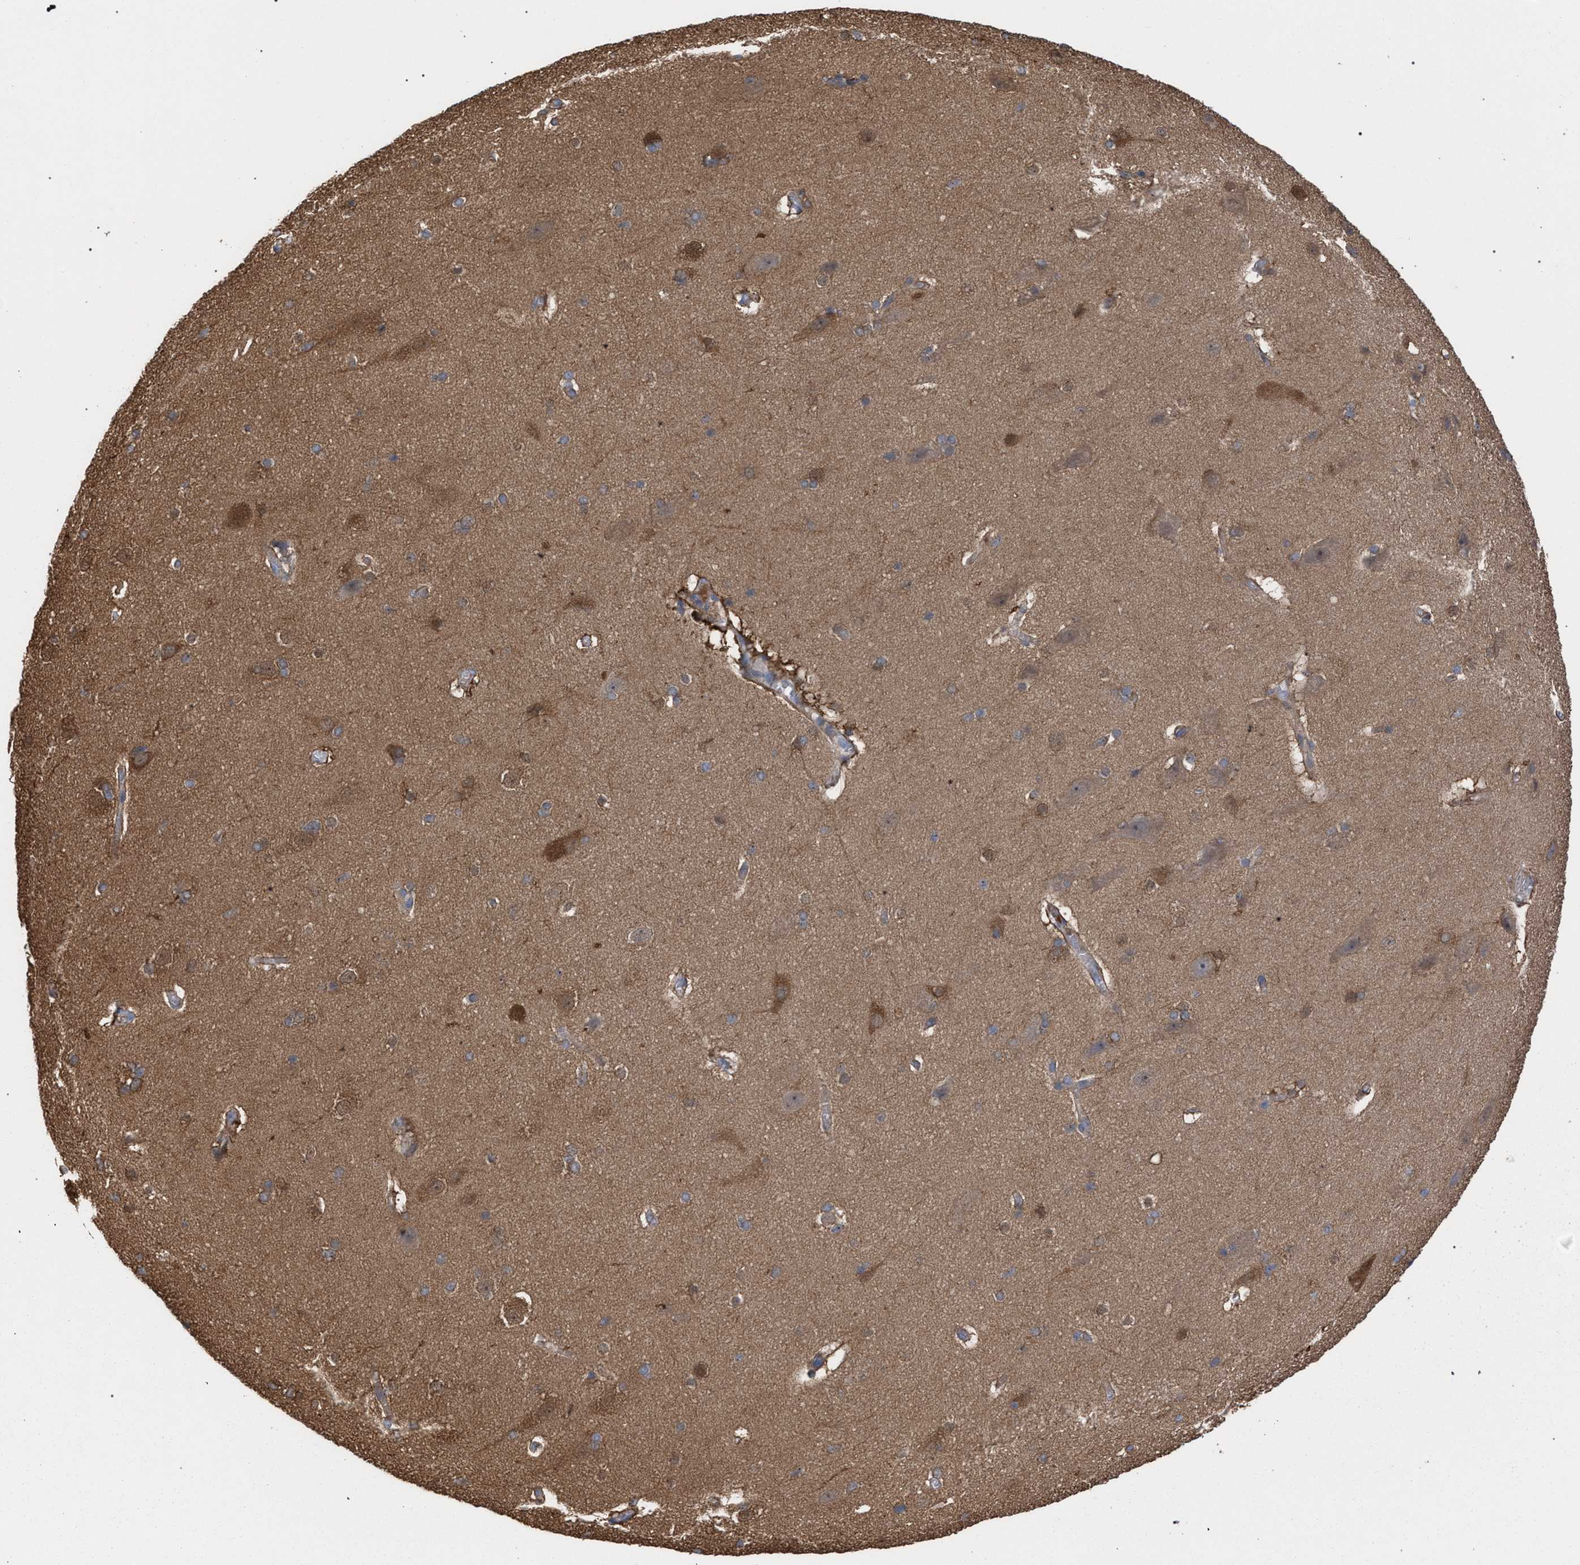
{"staining": {"intensity": "weak", "quantity": "25%-75%", "location": "cytoplasmic/membranous"}, "tissue": "cerebral cortex", "cell_type": "Endothelial cells", "image_type": "normal", "snomed": [{"axis": "morphology", "description": "Normal tissue, NOS"}, {"axis": "topography", "description": "Cerebral cortex"}, {"axis": "topography", "description": "Hippocampus"}], "caption": "Immunohistochemical staining of unremarkable cerebral cortex exhibits weak cytoplasmic/membranous protein staining in approximately 25%-75% of endothelial cells.", "gene": "FHOD3", "patient": {"sex": "female", "age": 19}}